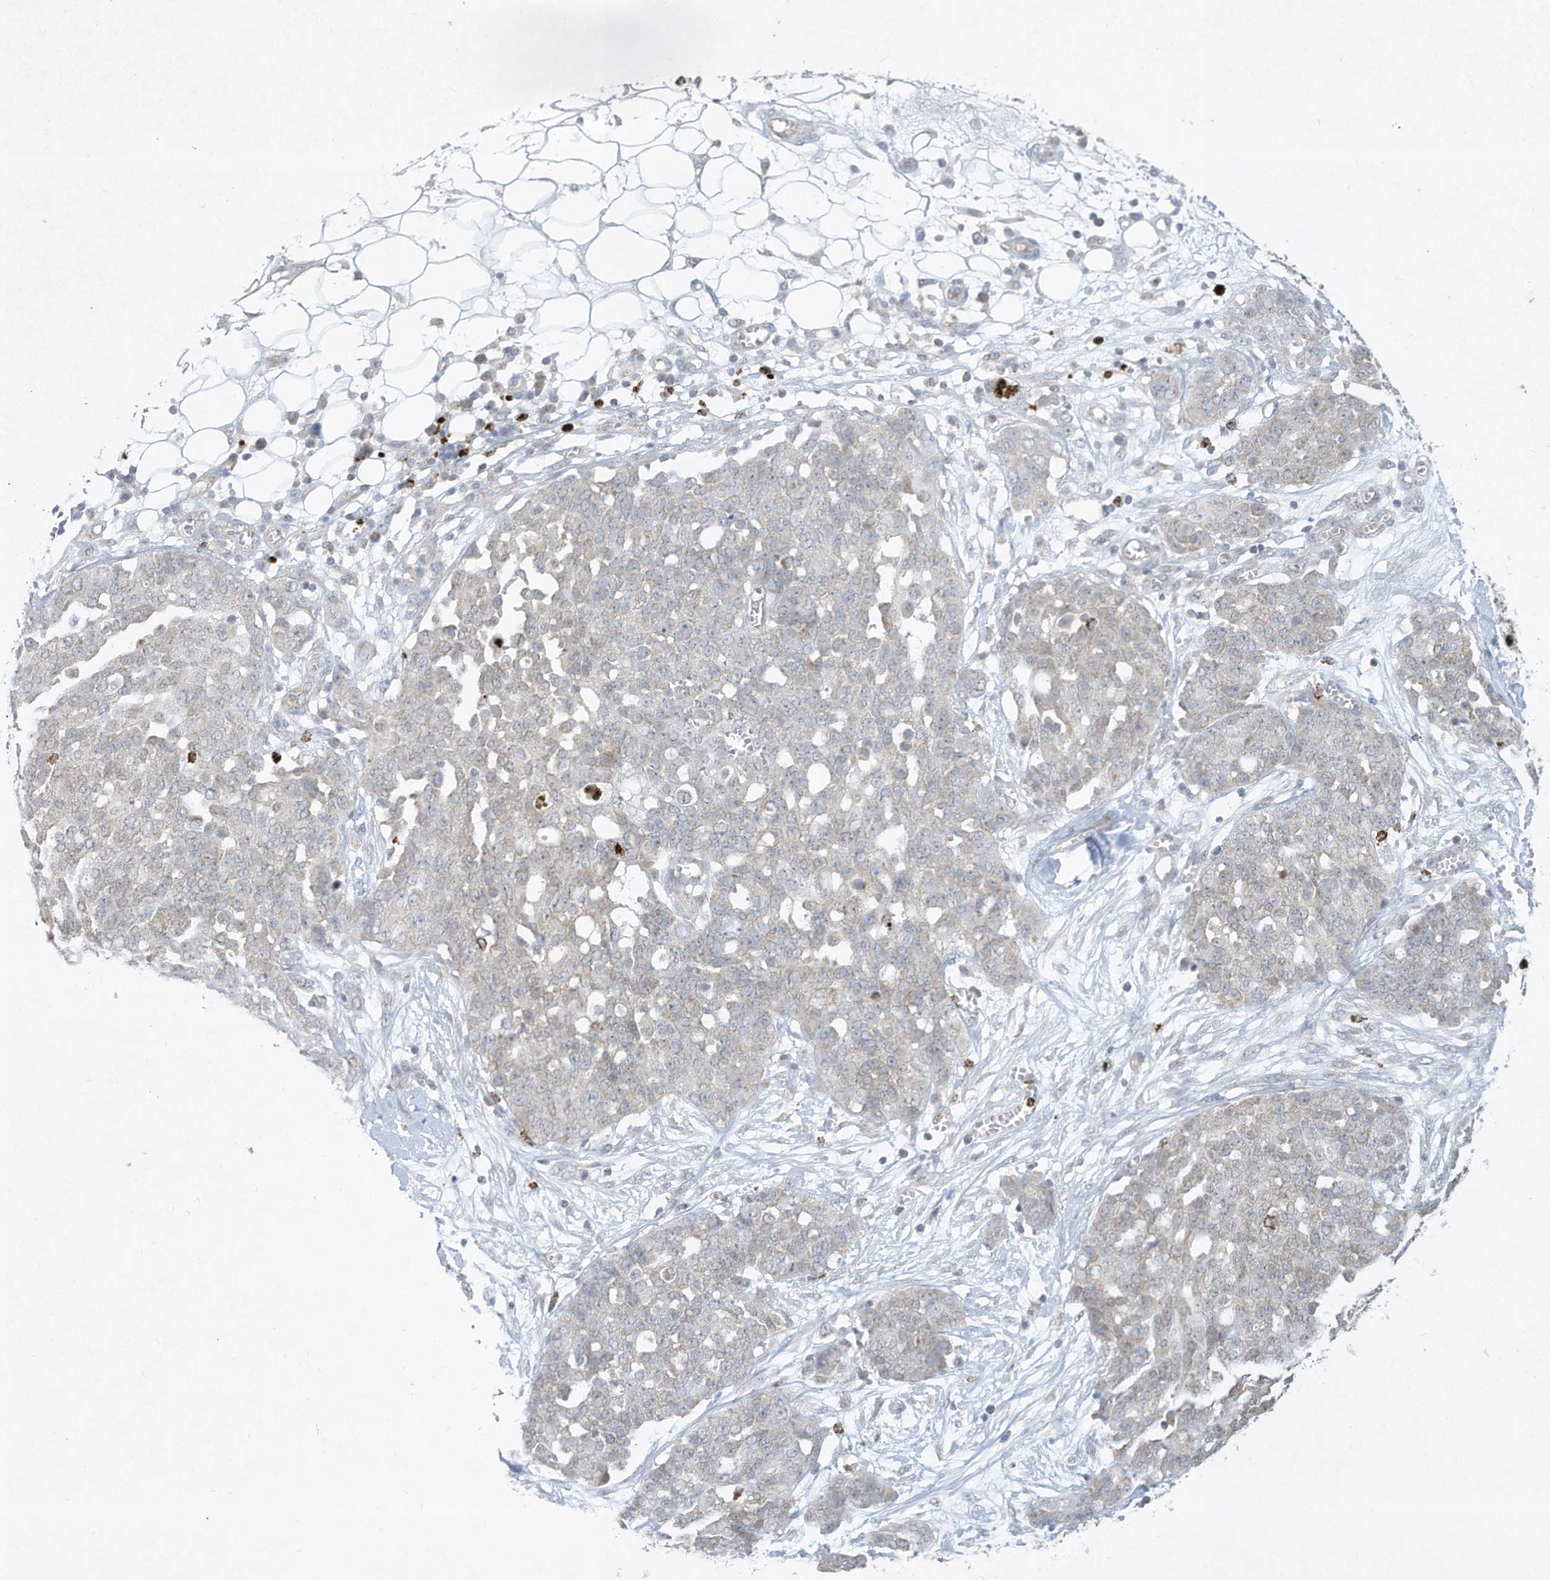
{"staining": {"intensity": "negative", "quantity": "none", "location": "none"}, "tissue": "ovarian cancer", "cell_type": "Tumor cells", "image_type": "cancer", "snomed": [{"axis": "morphology", "description": "Cystadenocarcinoma, serous, NOS"}, {"axis": "topography", "description": "Soft tissue"}, {"axis": "topography", "description": "Ovary"}], "caption": "Immunohistochemistry (IHC) image of neoplastic tissue: human ovarian cancer stained with DAB displays no significant protein expression in tumor cells.", "gene": "CHRNA4", "patient": {"sex": "female", "age": 57}}